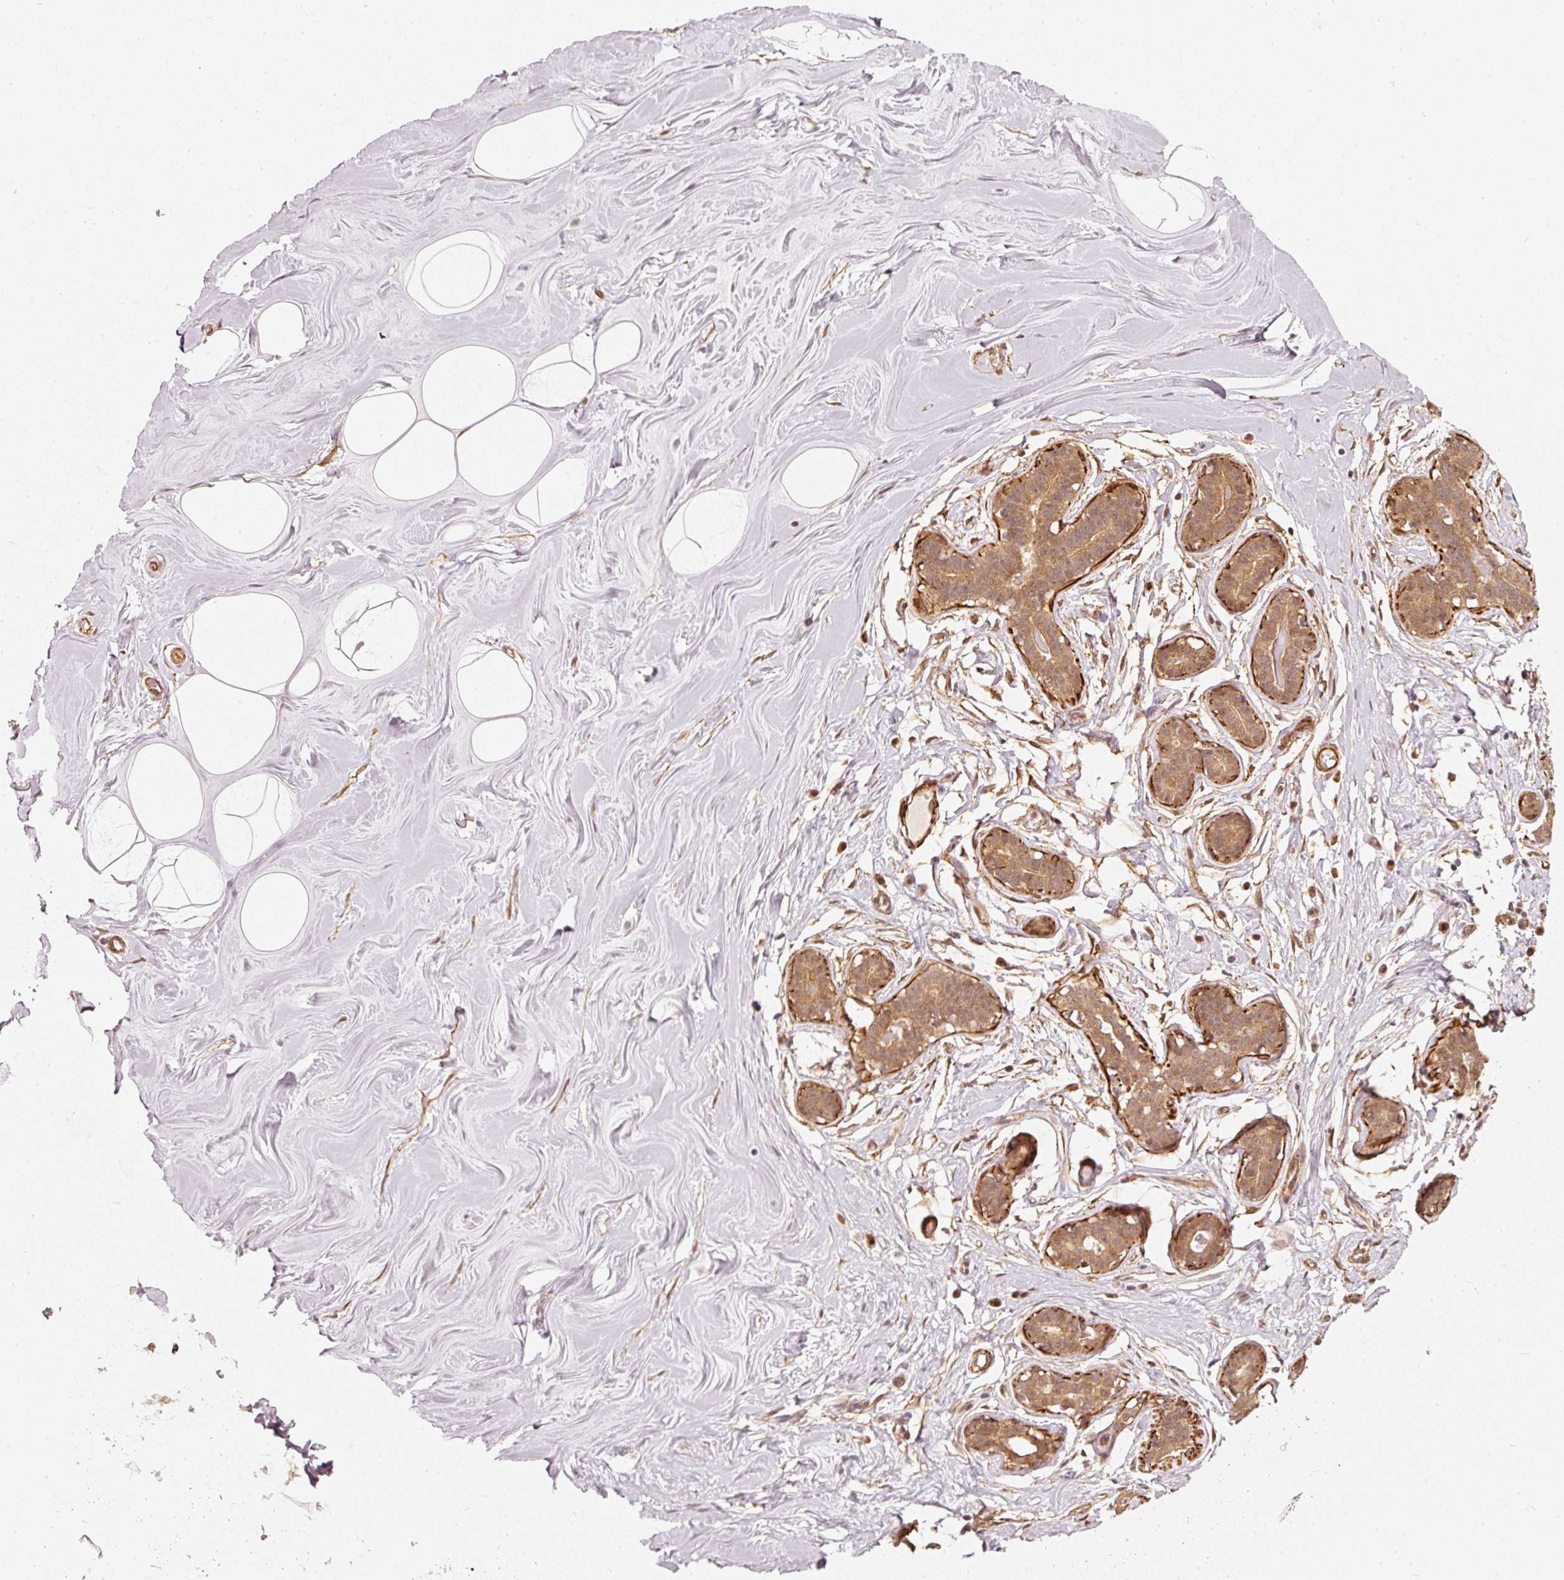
{"staining": {"intensity": "negative", "quantity": "none", "location": "none"}, "tissue": "breast", "cell_type": "Adipocytes", "image_type": "normal", "snomed": [{"axis": "morphology", "description": "Normal tissue, NOS"}, {"axis": "topography", "description": "Breast"}], "caption": "A high-resolution image shows IHC staining of normal breast, which displays no significant positivity in adipocytes. Brightfield microscopy of IHC stained with DAB (3,3'-diaminobenzidine) (brown) and hematoxylin (blue), captured at high magnification.", "gene": "PSMD1", "patient": {"sex": "female", "age": 25}}